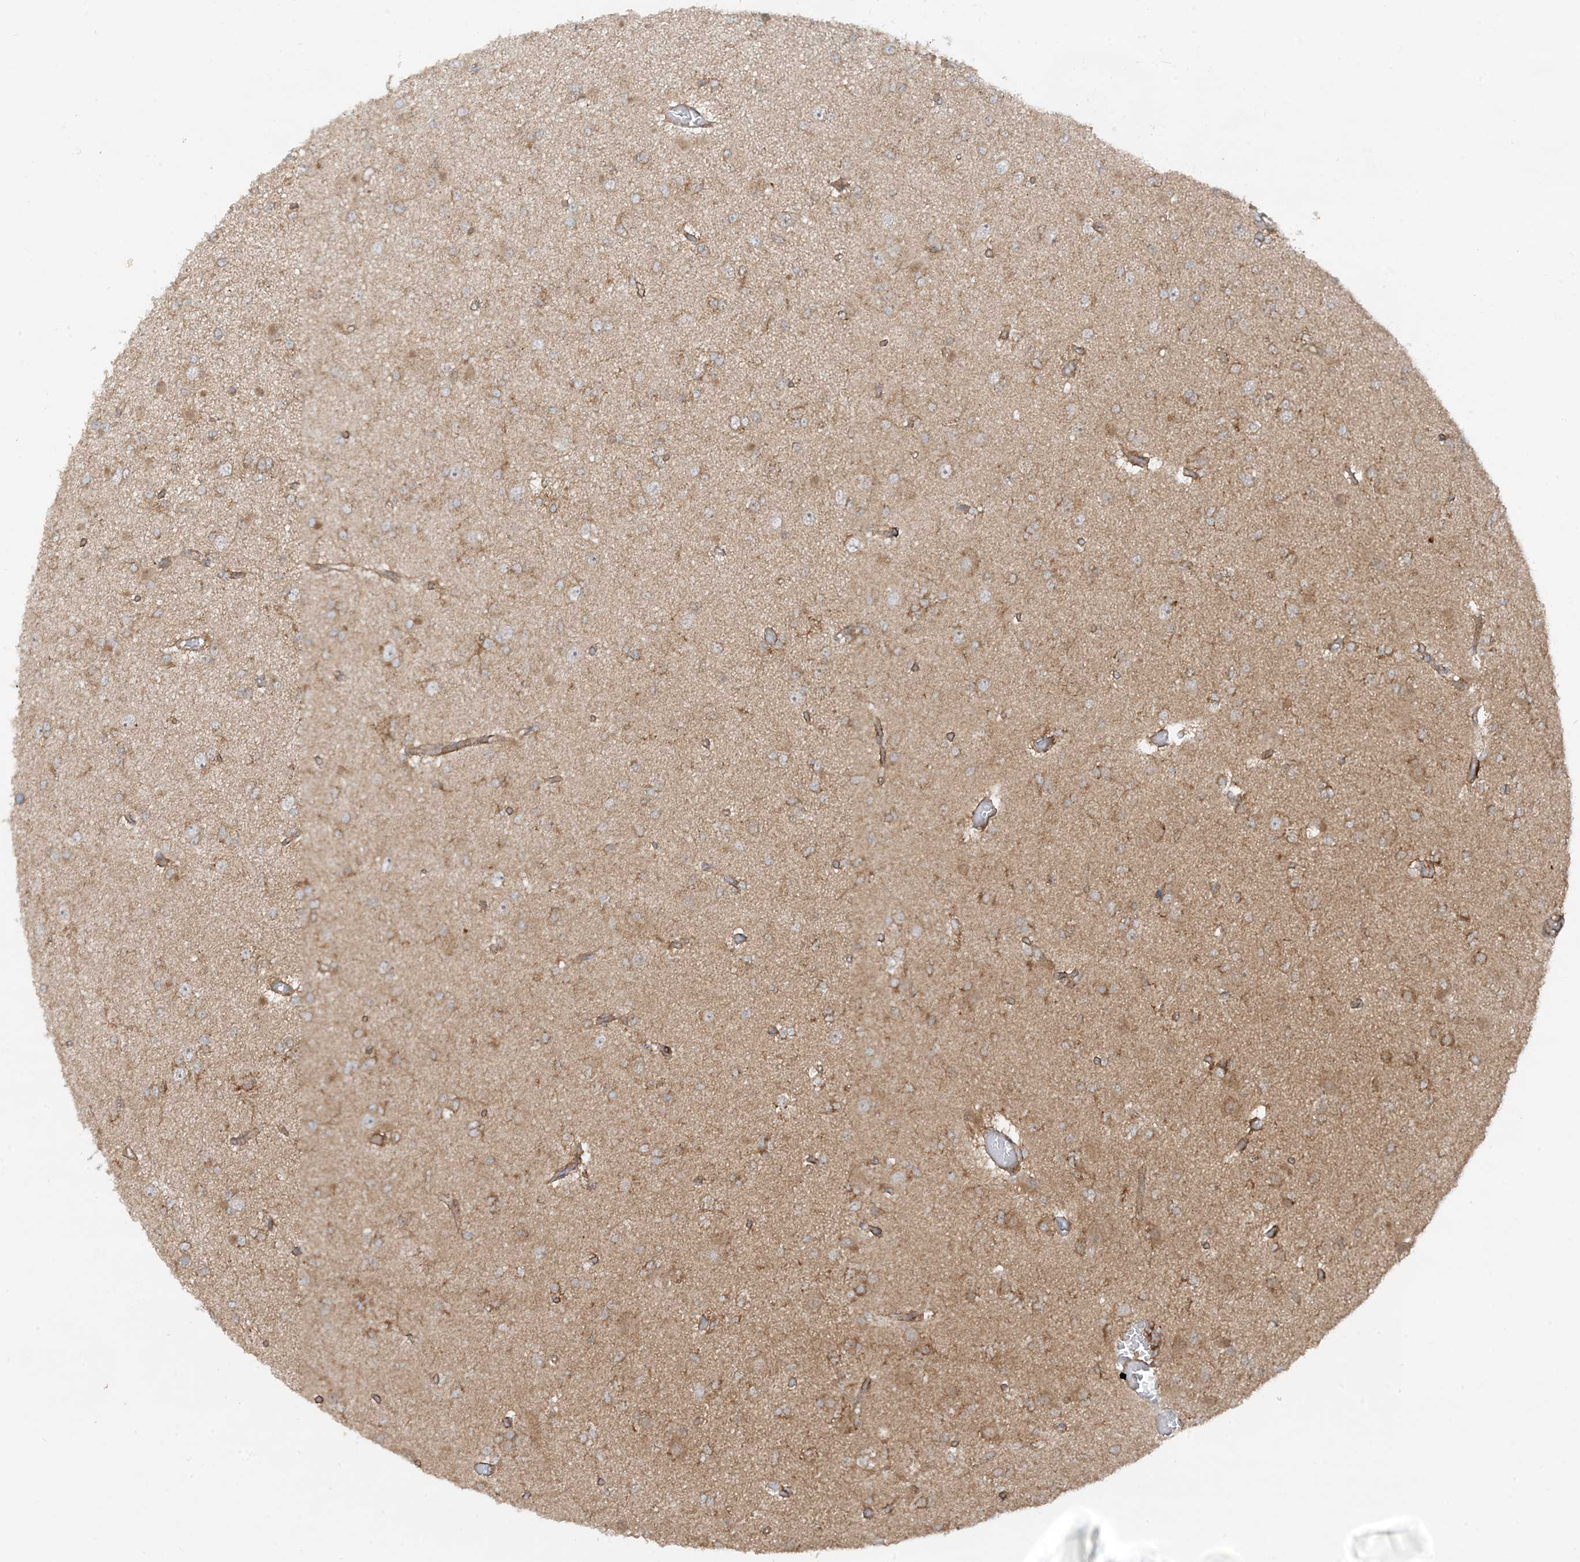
{"staining": {"intensity": "weak", "quantity": "25%-75%", "location": "cytoplasmic/membranous"}, "tissue": "glioma", "cell_type": "Tumor cells", "image_type": "cancer", "snomed": [{"axis": "morphology", "description": "Glioma, malignant, Low grade"}, {"axis": "topography", "description": "Brain"}], "caption": "Glioma stained with IHC shows weak cytoplasmic/membranous staining in about 25%-75% of tumor cells.", "gene": "STAM2", "patient": {"sex": "female", "age": 22}}